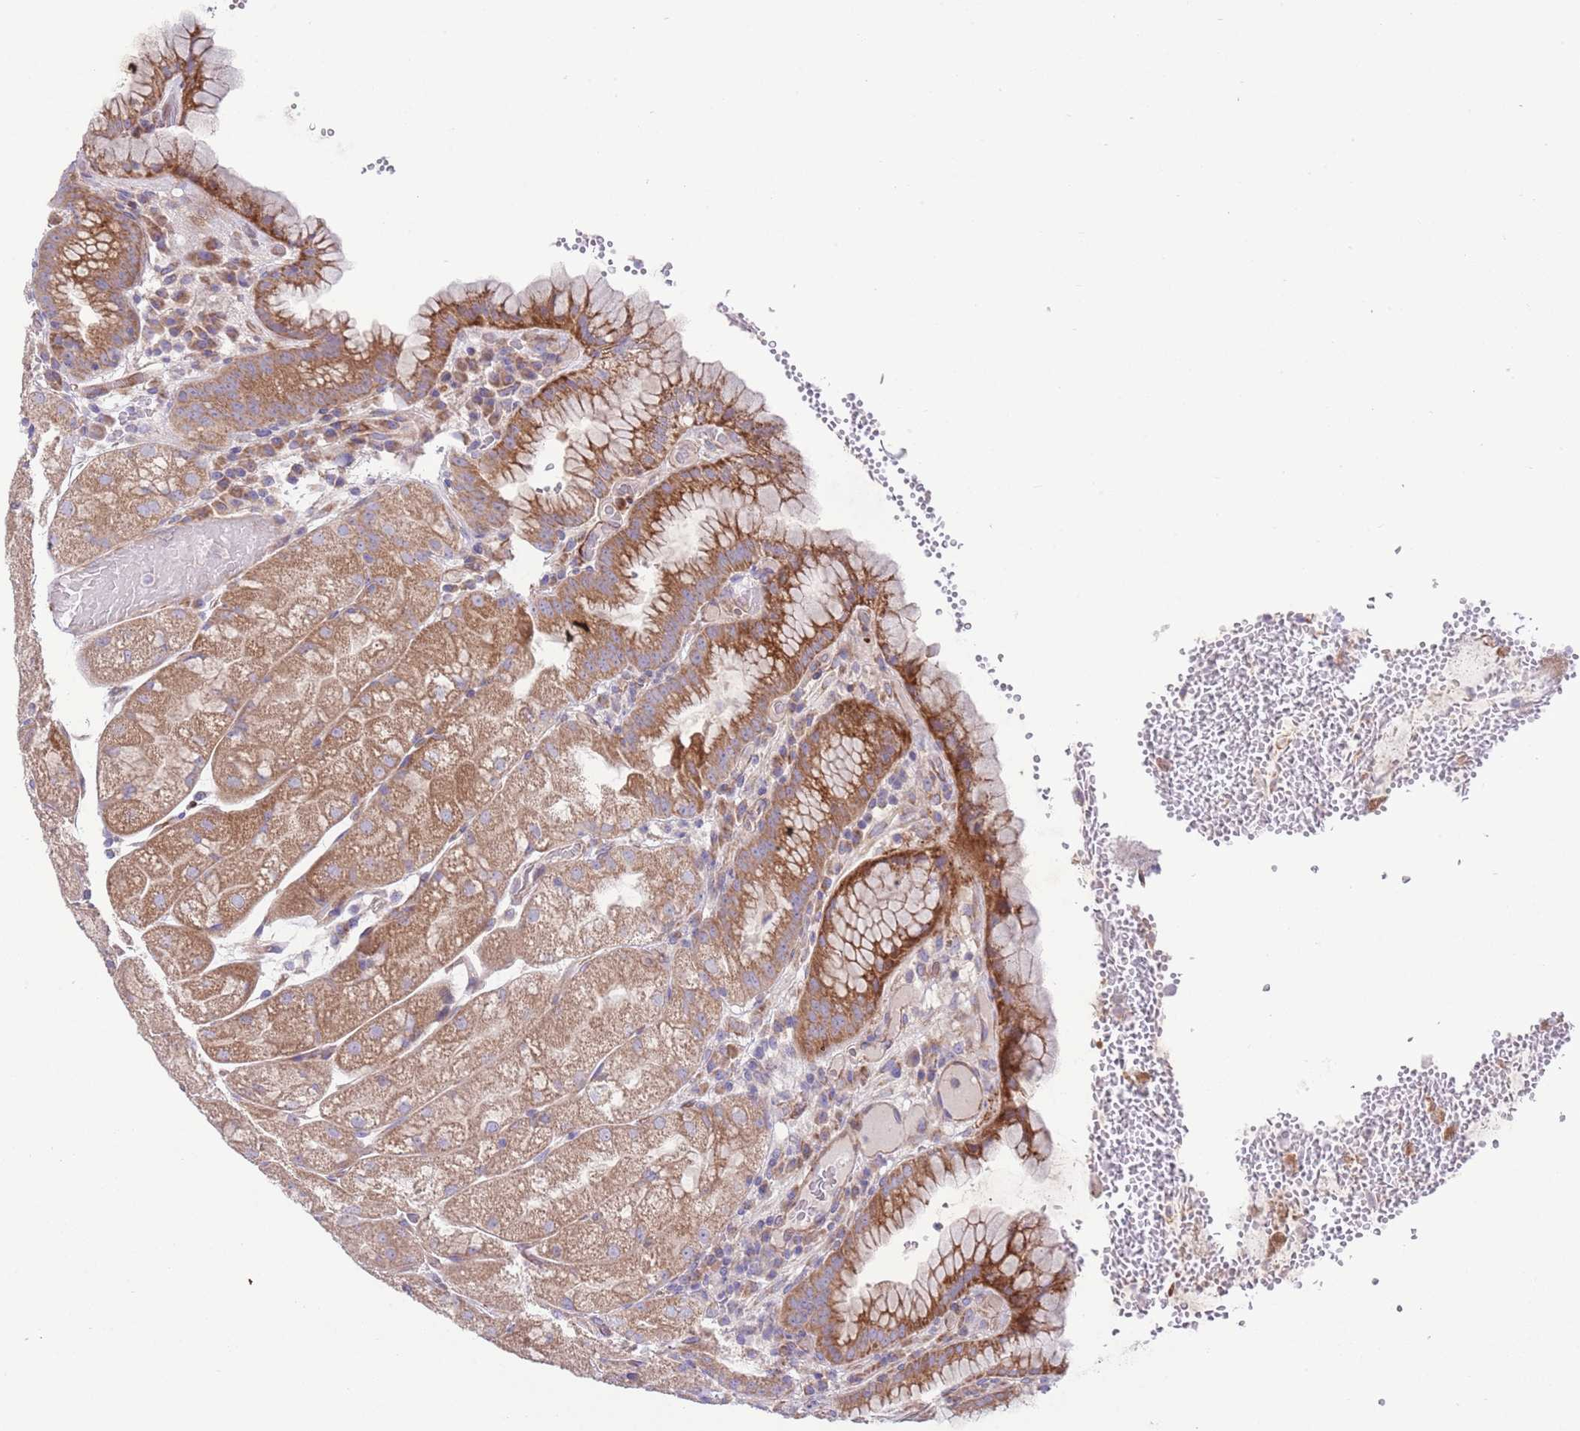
{"staining": {"intensity": "moderate", "quantity": ">75%", "location": "cytoplasmic/membranous"}, "tissue": "stomach", "cell_type": "Glandular cells", "image_type": "normal", "snomed": [{"axis": "morphology", "description": "Normal tissue, NOS"}, {"axis": "topography", "description": "Stomach, upper"}], "caption": "A brown stain shows moderate cytoplasmic/membranous positivity of a protein in glandular cells of normal stomach.", "gene": "TOMM5", "patient": {"sex": "male", "age": 52}}